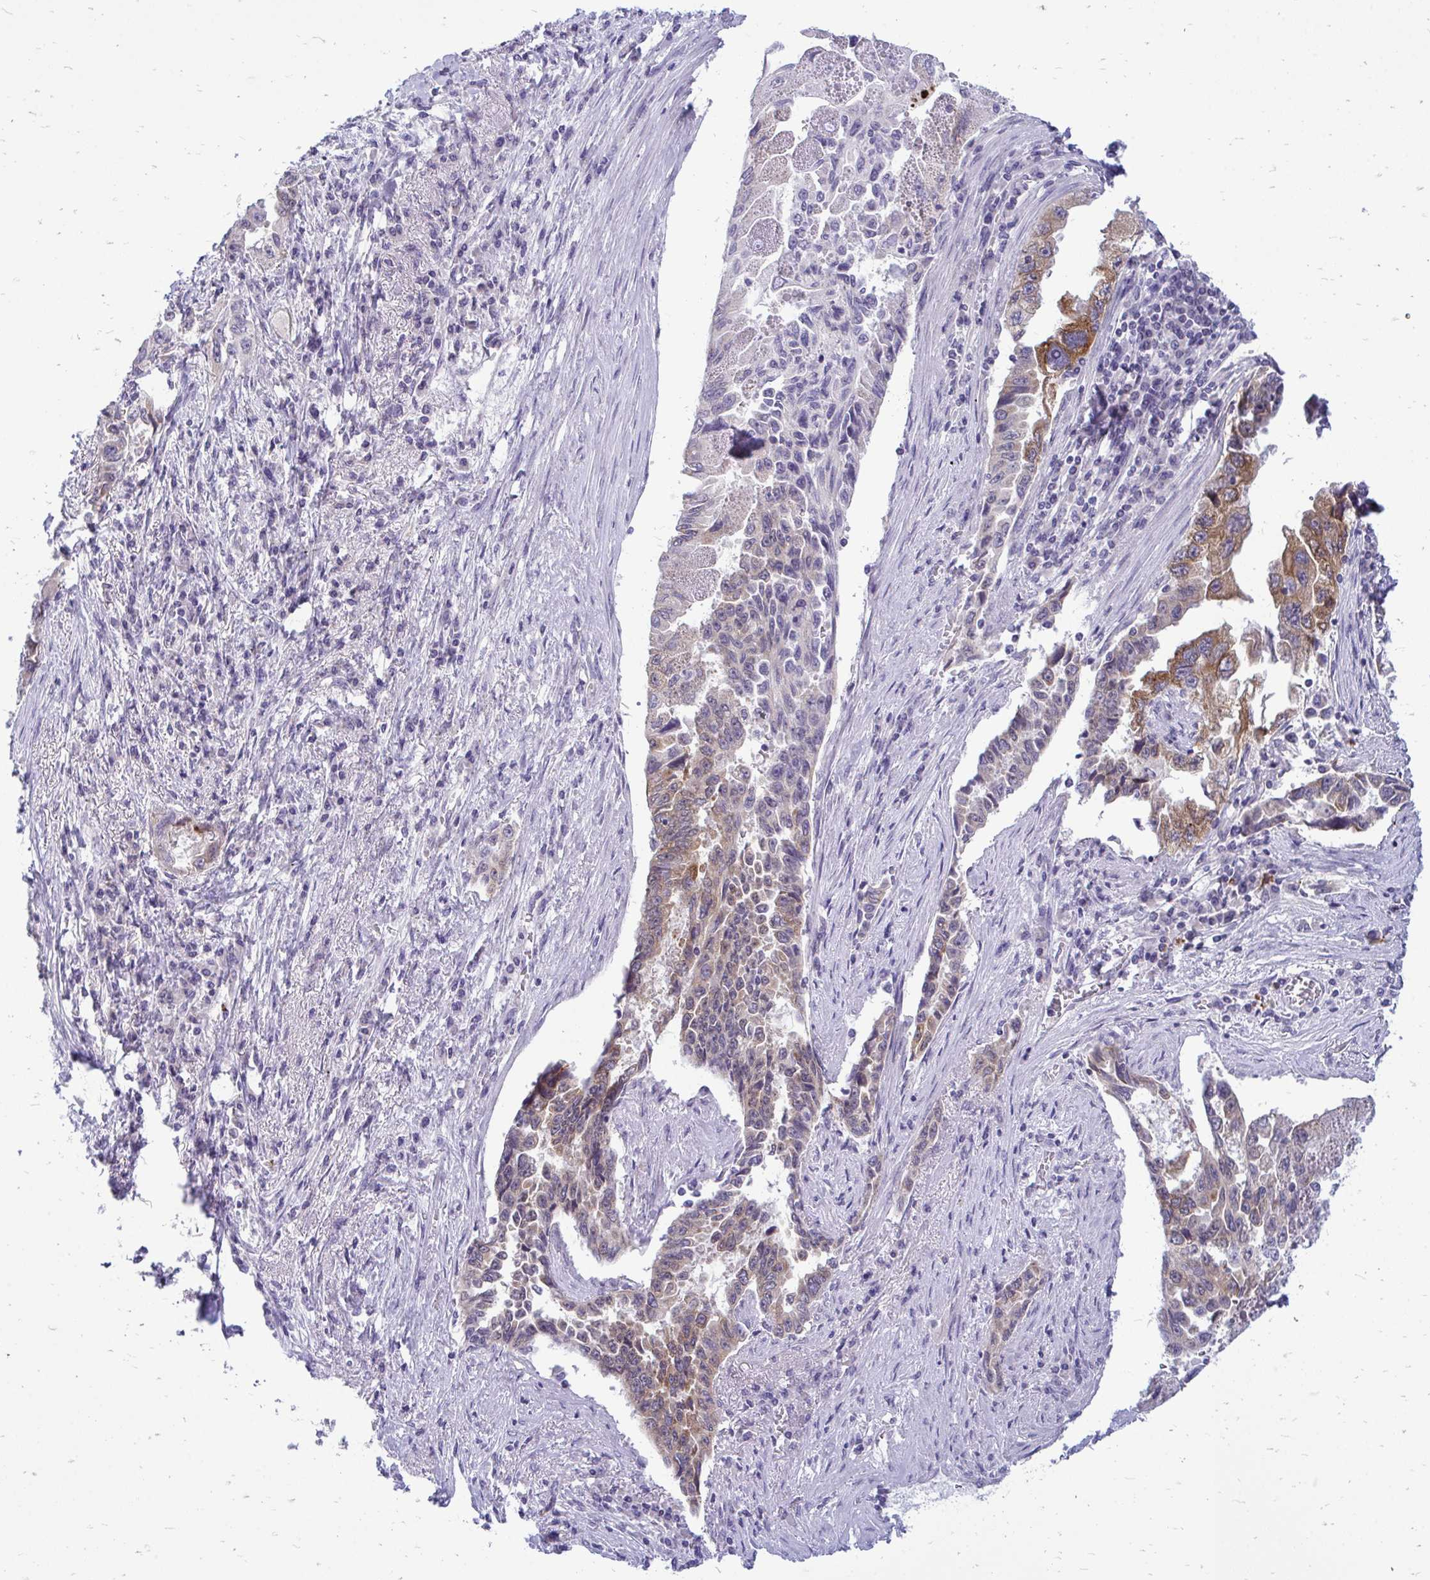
{"staining": {"intensity": "moderate", "quantity": "25%-75%", "location": "cytoplasmic/membranous"}, "tissue": "lung cancer", "cell_type": "Tumor cells", "image_type": "cancer", "snomed": [{"axis": "morphology", "description": "Adenocarcinoma, NOS"}, {"axis": "topography", "description": "Lung"}], "caption": "Immunohistochemistry (DAB (3,3'-diaminobenzidine)) staining of adenocarcinoma (lung) displays moderate cytoplasmic/membranous protein positivity in about 25%-75% of tumor cells.", "gene": "ACSL5", "patient": {"sex": "female", "age": 51}}